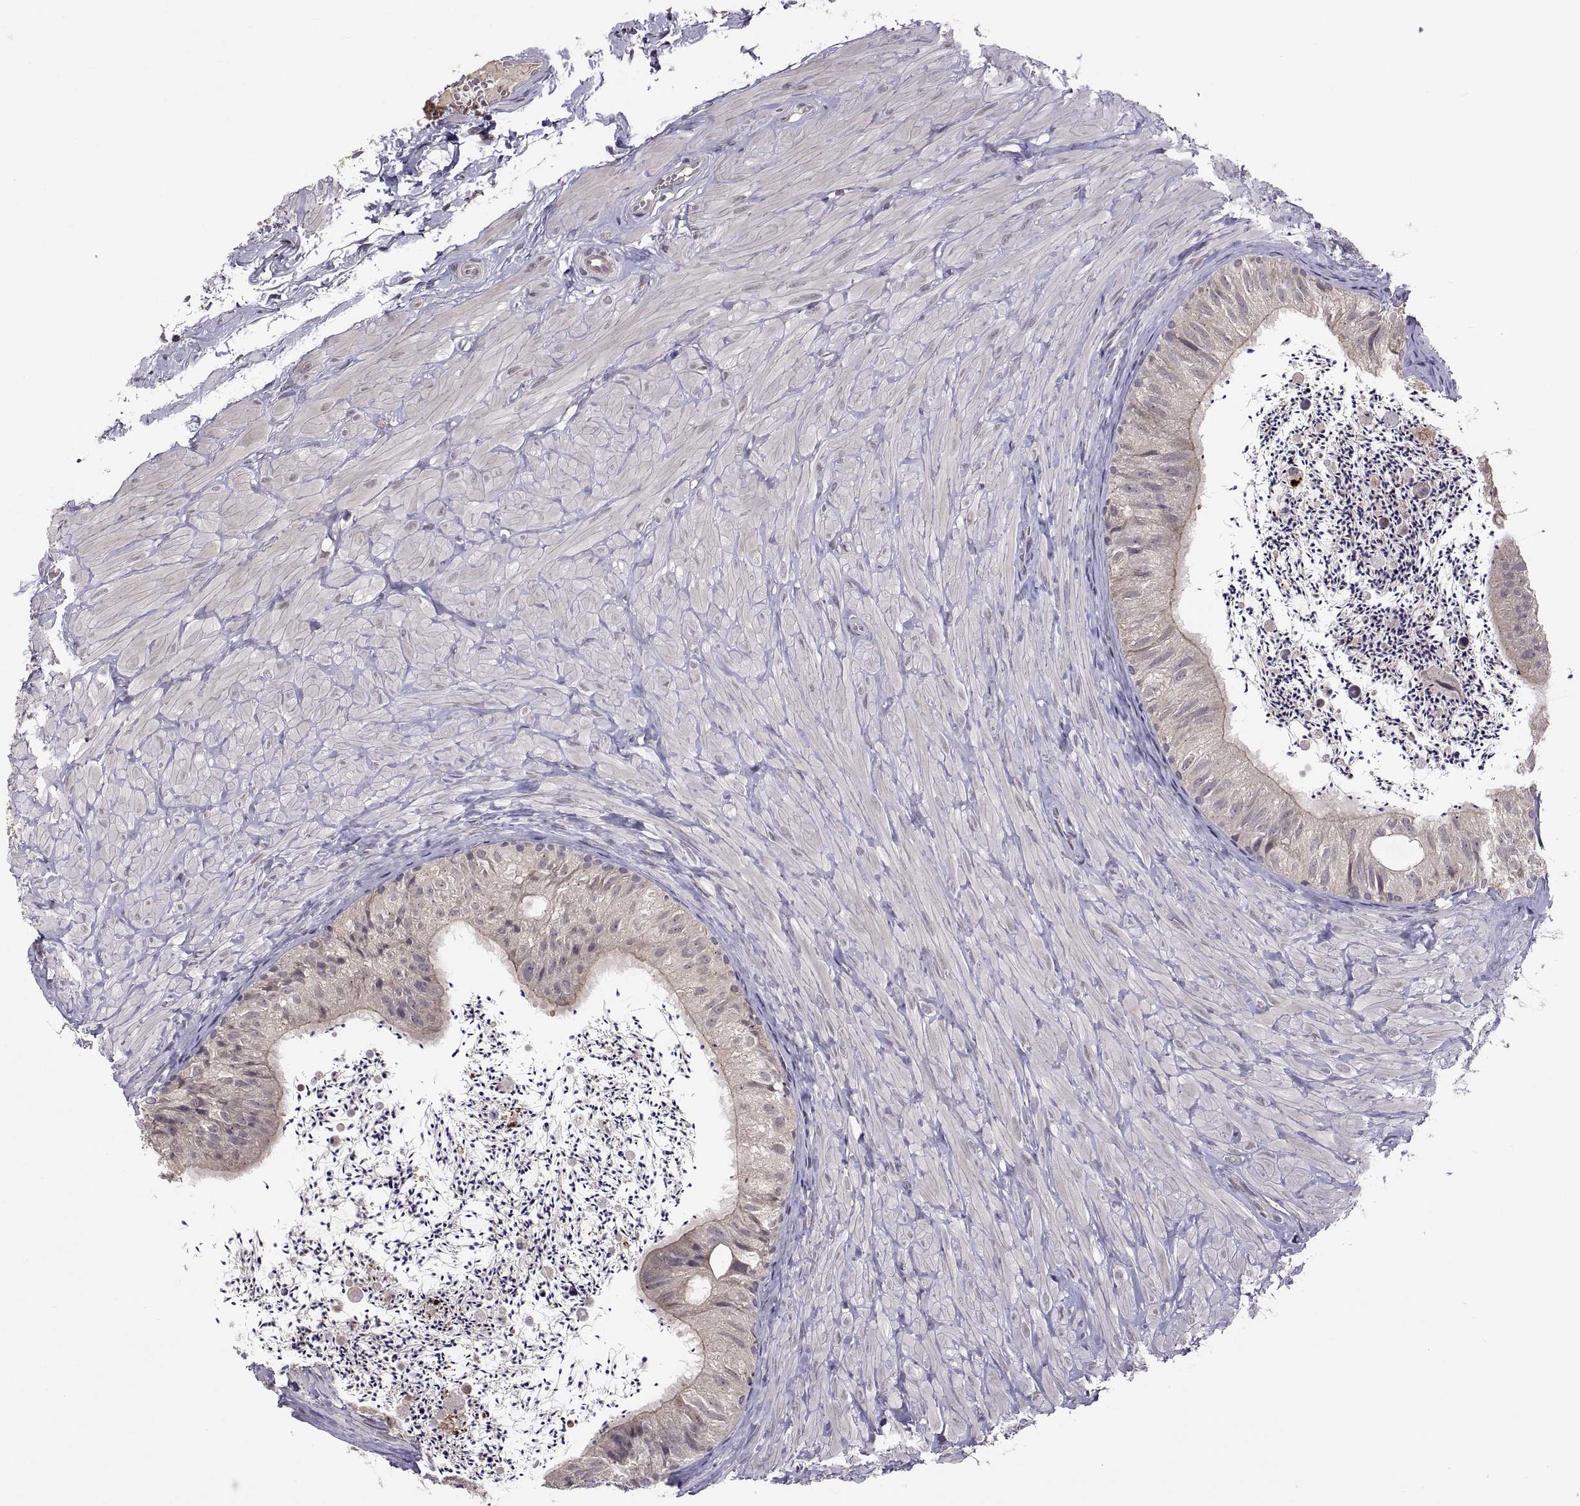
{"staining": {"intensity": "weak", "quantity": "25%-75%", "location": "cytoplasmic/membranous"}, "tissue": "epididymis", "cell_type": "Glandular cells", "image_type": "normal", "snomed": [{"axis": "morphology", "description": "Normal tissue, NOS"}, {"axis": "topography", "description": "Epididymis"}], "caption": "IHC photomicrograph of benign epididymis stained for a protein (brown), which displays low levels of weak cytoplasmic/membranous staining in about 25%-75% of glandular cells.", "gene": "LAMA1", "patient": {"sex": "male", "age": 32}}